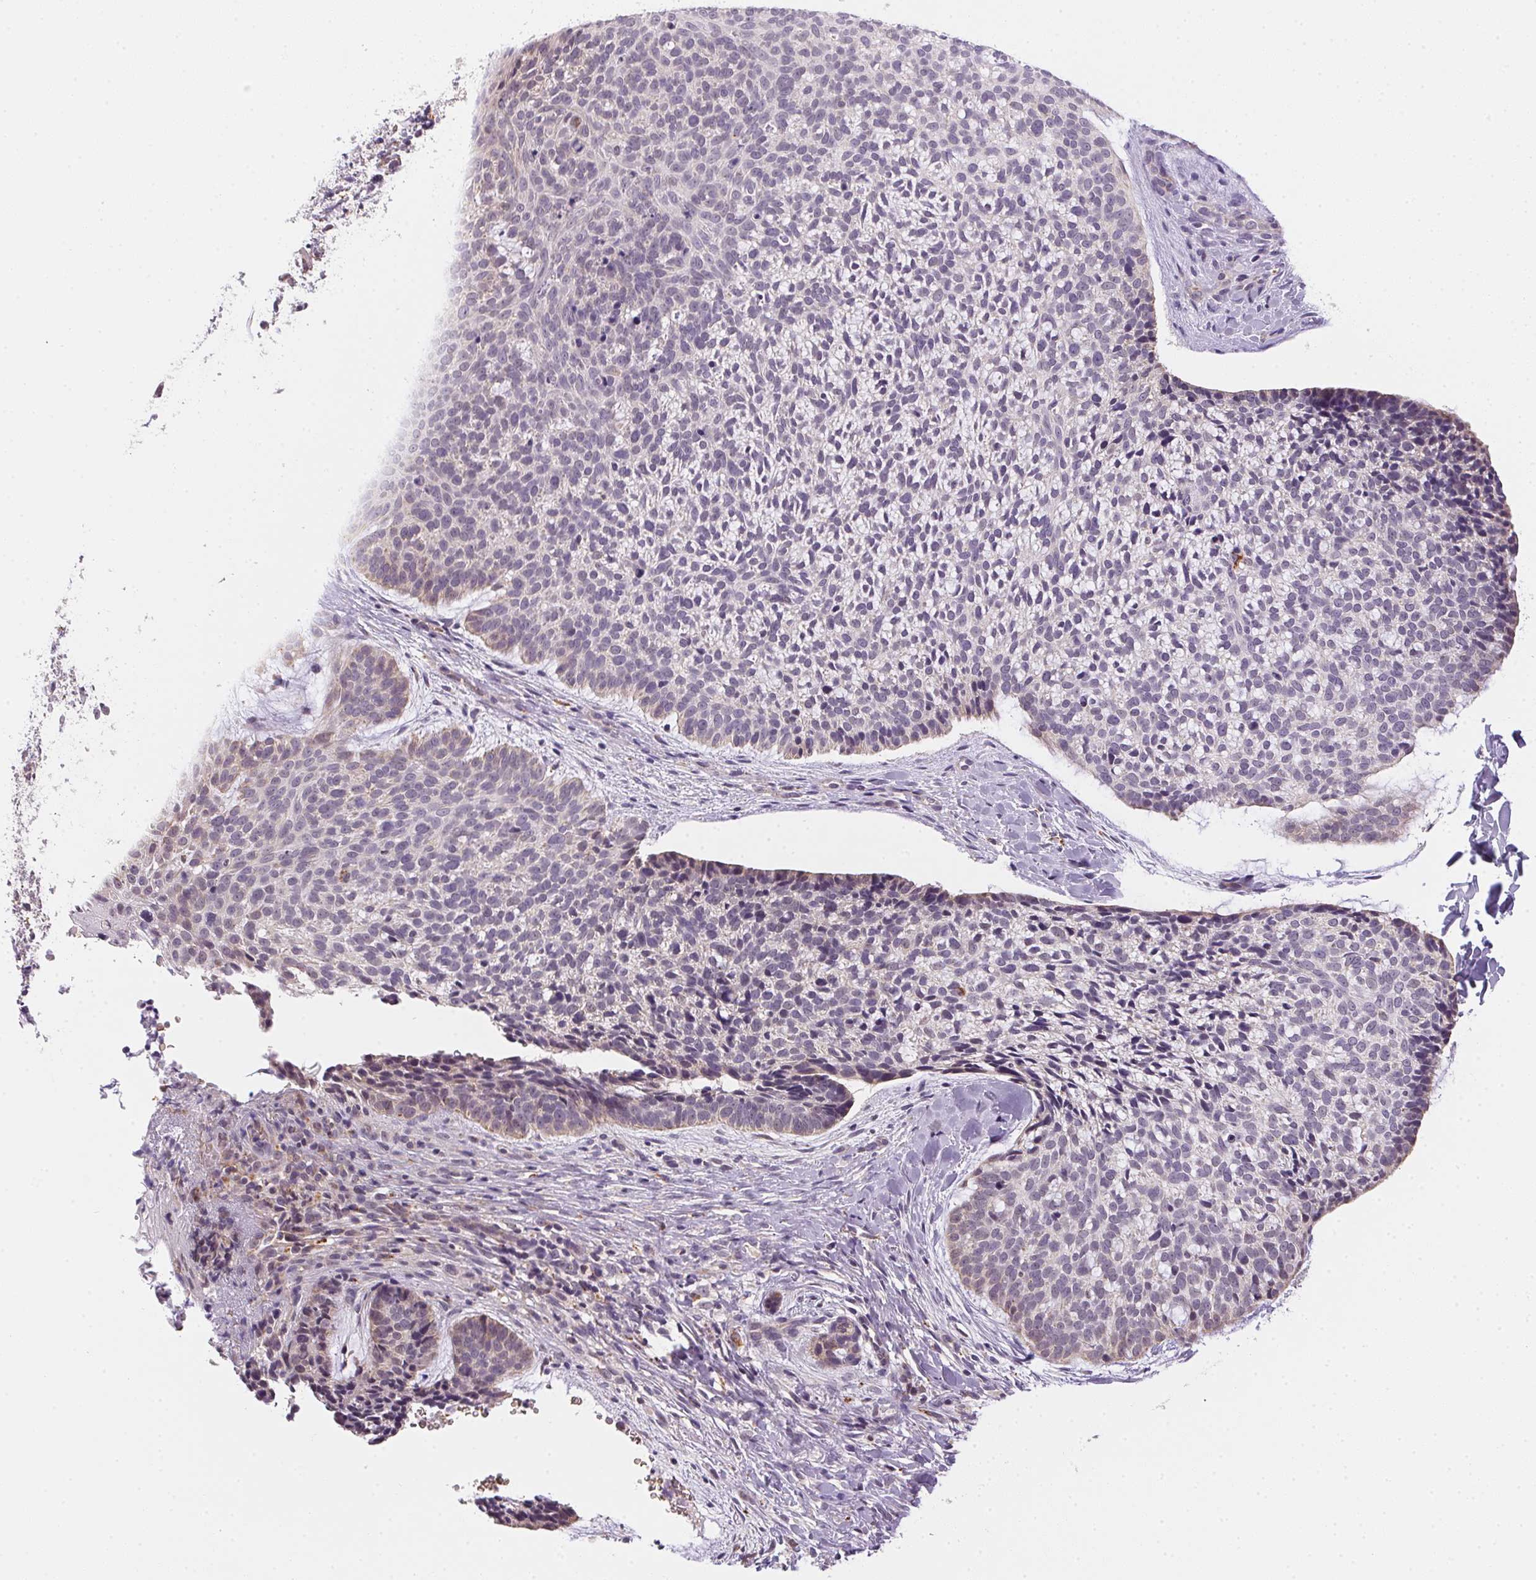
{"staining": {"intensity": "weak", "quantity": "<25%", "location": "cytoplasmic/membranous"}, "tissue": "skin cancer", "cell_type": "Tumor cells", "image_type": "cancer", "snomed": [{"axis": "morphology", "description": "Basal cell carcinoma"}, {"axis": "topography", "description": "Skin"}], "caption": "Human basal cell carcinoma (skin) stained for a protein using immunohistochemistry demonstrates no staining in tumor cells.", "gene": "METTL13", "patient": {"sex": "male", "age": 64}}